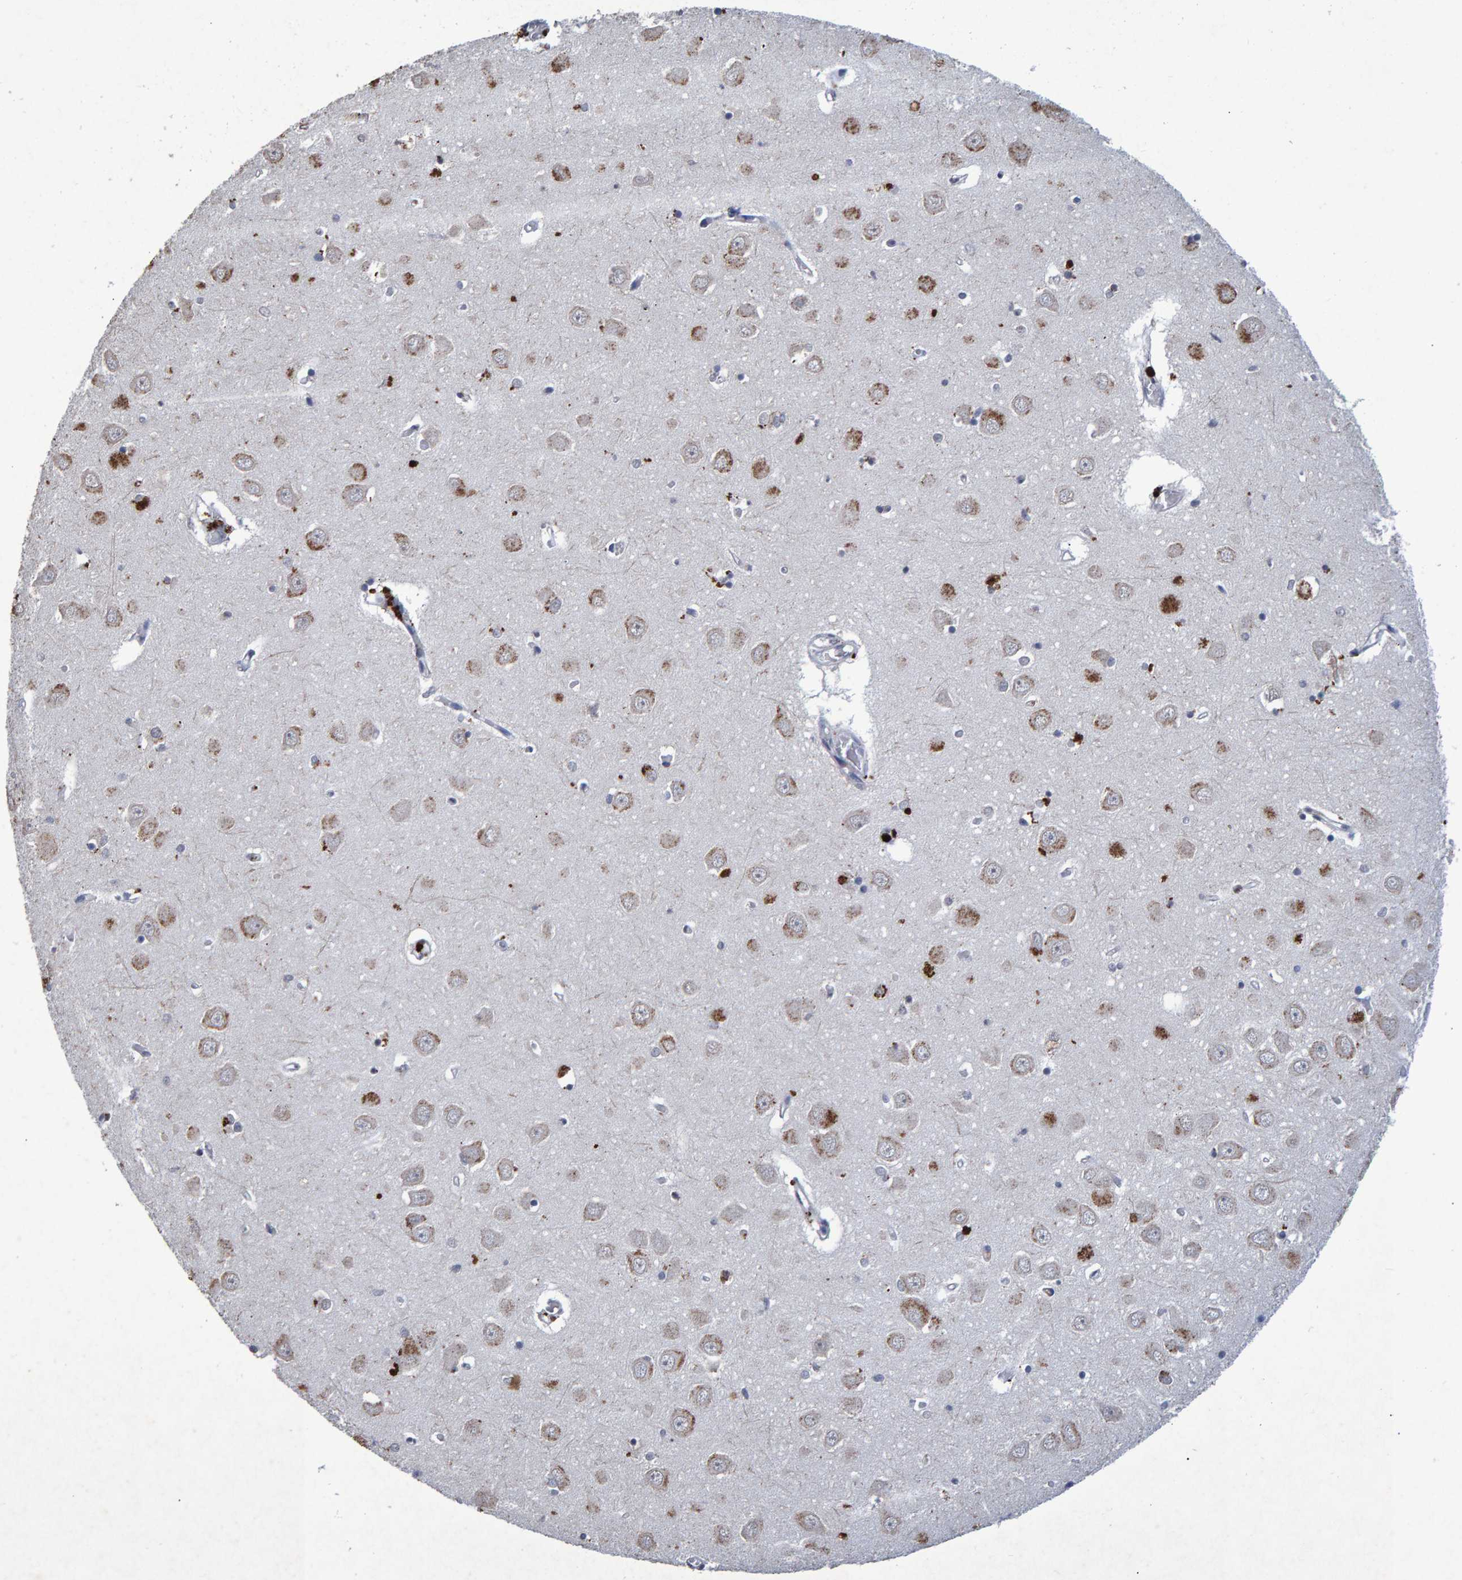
{"staining": {"intensity": "negative", "quantity": "none", "location": "none"}, "tissue": "hippocampus", "cell_type": "Glial cells", "image_type": "normal", "snomed": [{"axis": "morphology", "description": "Normal tissue, NOS"}, {"axis": "topography", "description": "Hippocampus"}], "caption": "An image of hippocampus stained for a protein shows no brown staining in glial cells. (Immunohistochemistry (ihc), brightfield microscopy, high magnification).", "gene": "GALC", "patient": {"sex": "male", "age": 70}}